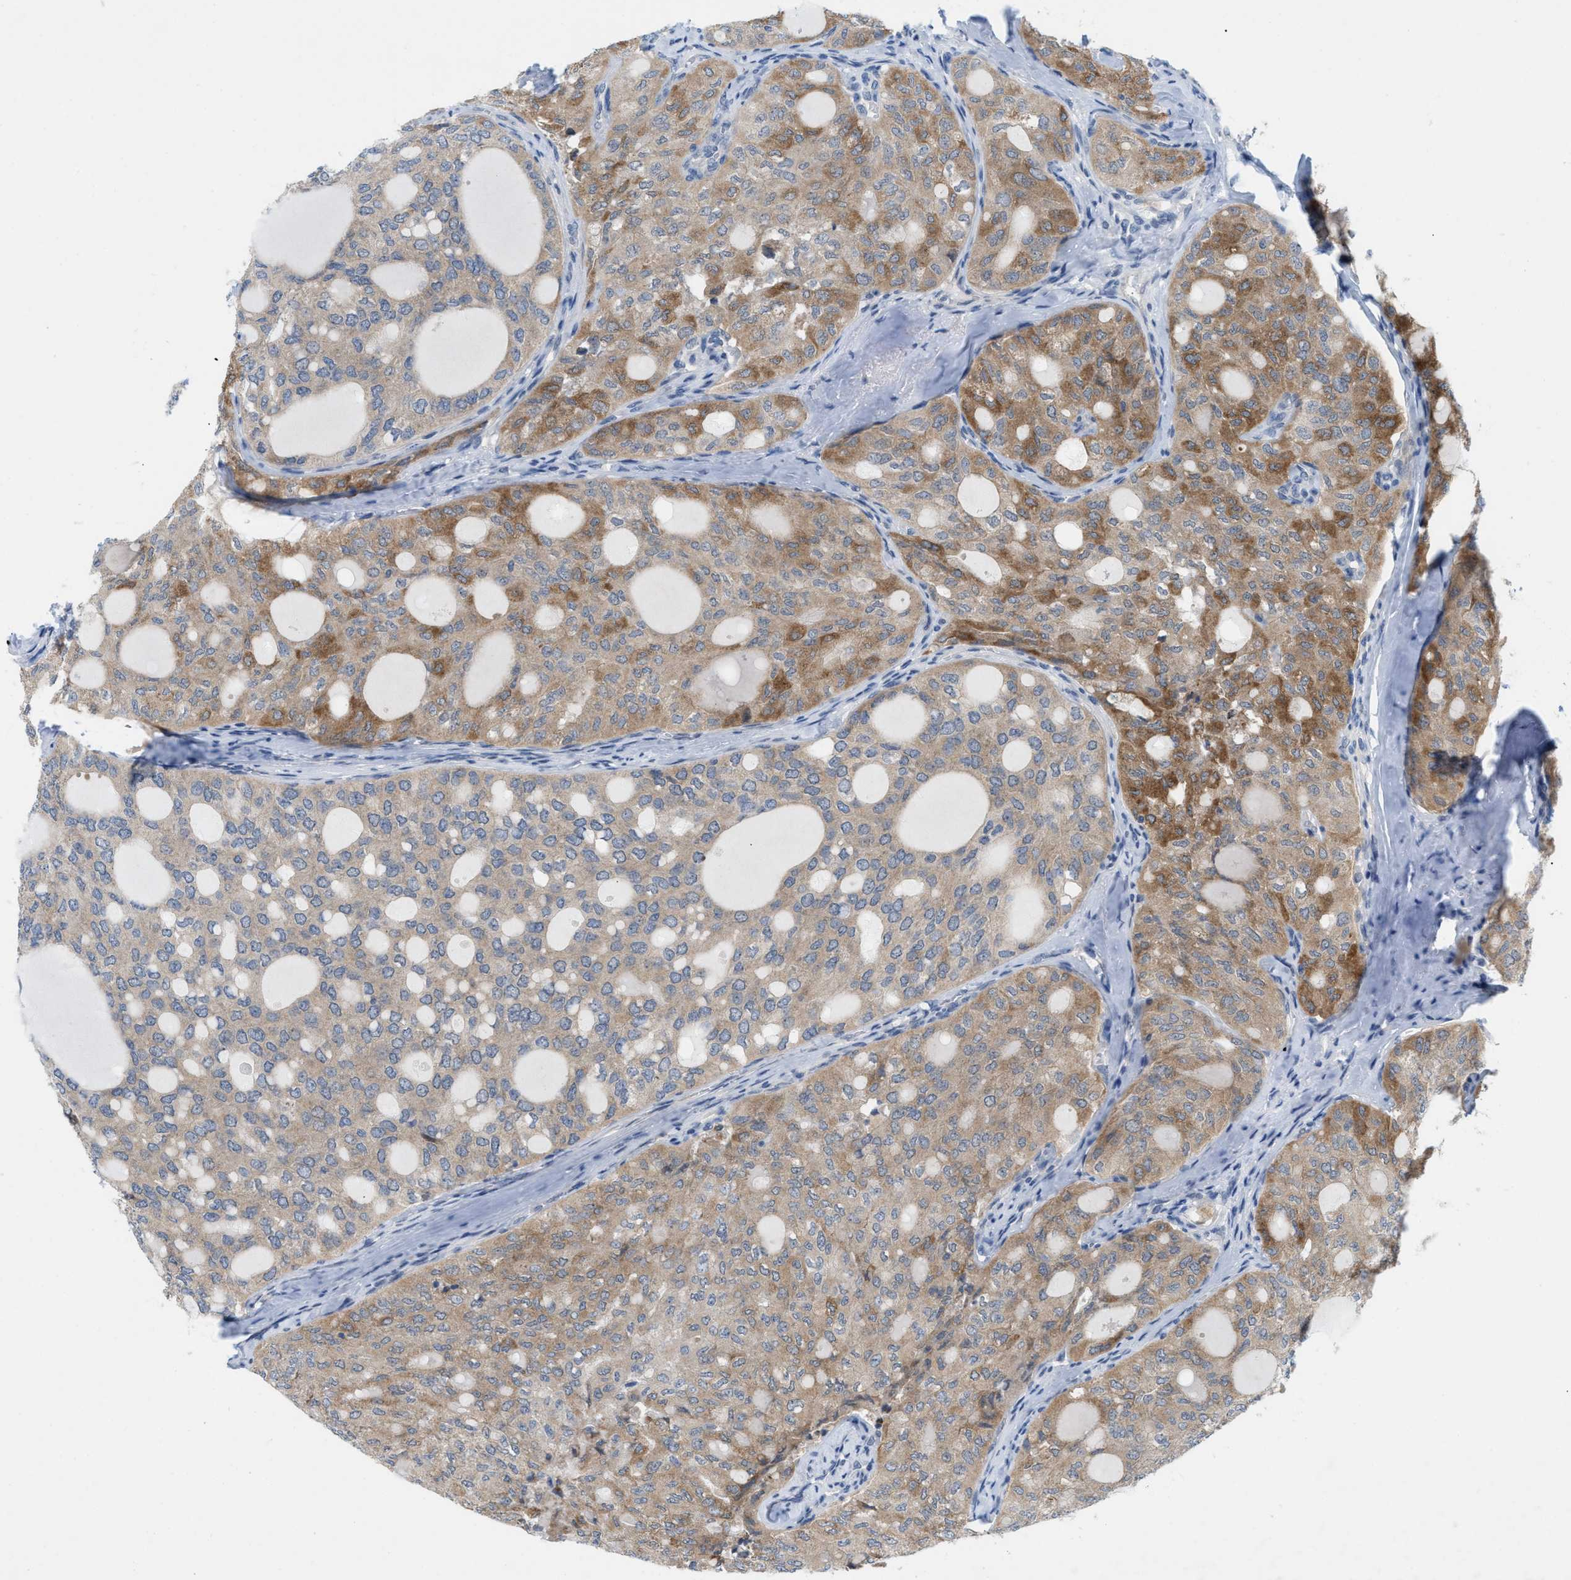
{"staining": {"intensity": "moderate", "quantity": "25%-75%", "location": "cytoplasmic/membranous"}, "tissue": "thyroid cancer", "cell_type": "Tumor cells", "image_type": "cancer", "snomed": [{"axis": "morphology", "description": "Follicular adenoma carcinoma, NOS"}, {"axis": "topography", "description": "Thyroid gland"}], "caption": "Protein expression analysis of thyroid follicular adenoma carcinoma shows moderate cytoplasmic/membranous staining in about 25%-75% of tumor cells.", "gene": "WIPI2", "patient": {"sex": "male", "age": 75}}